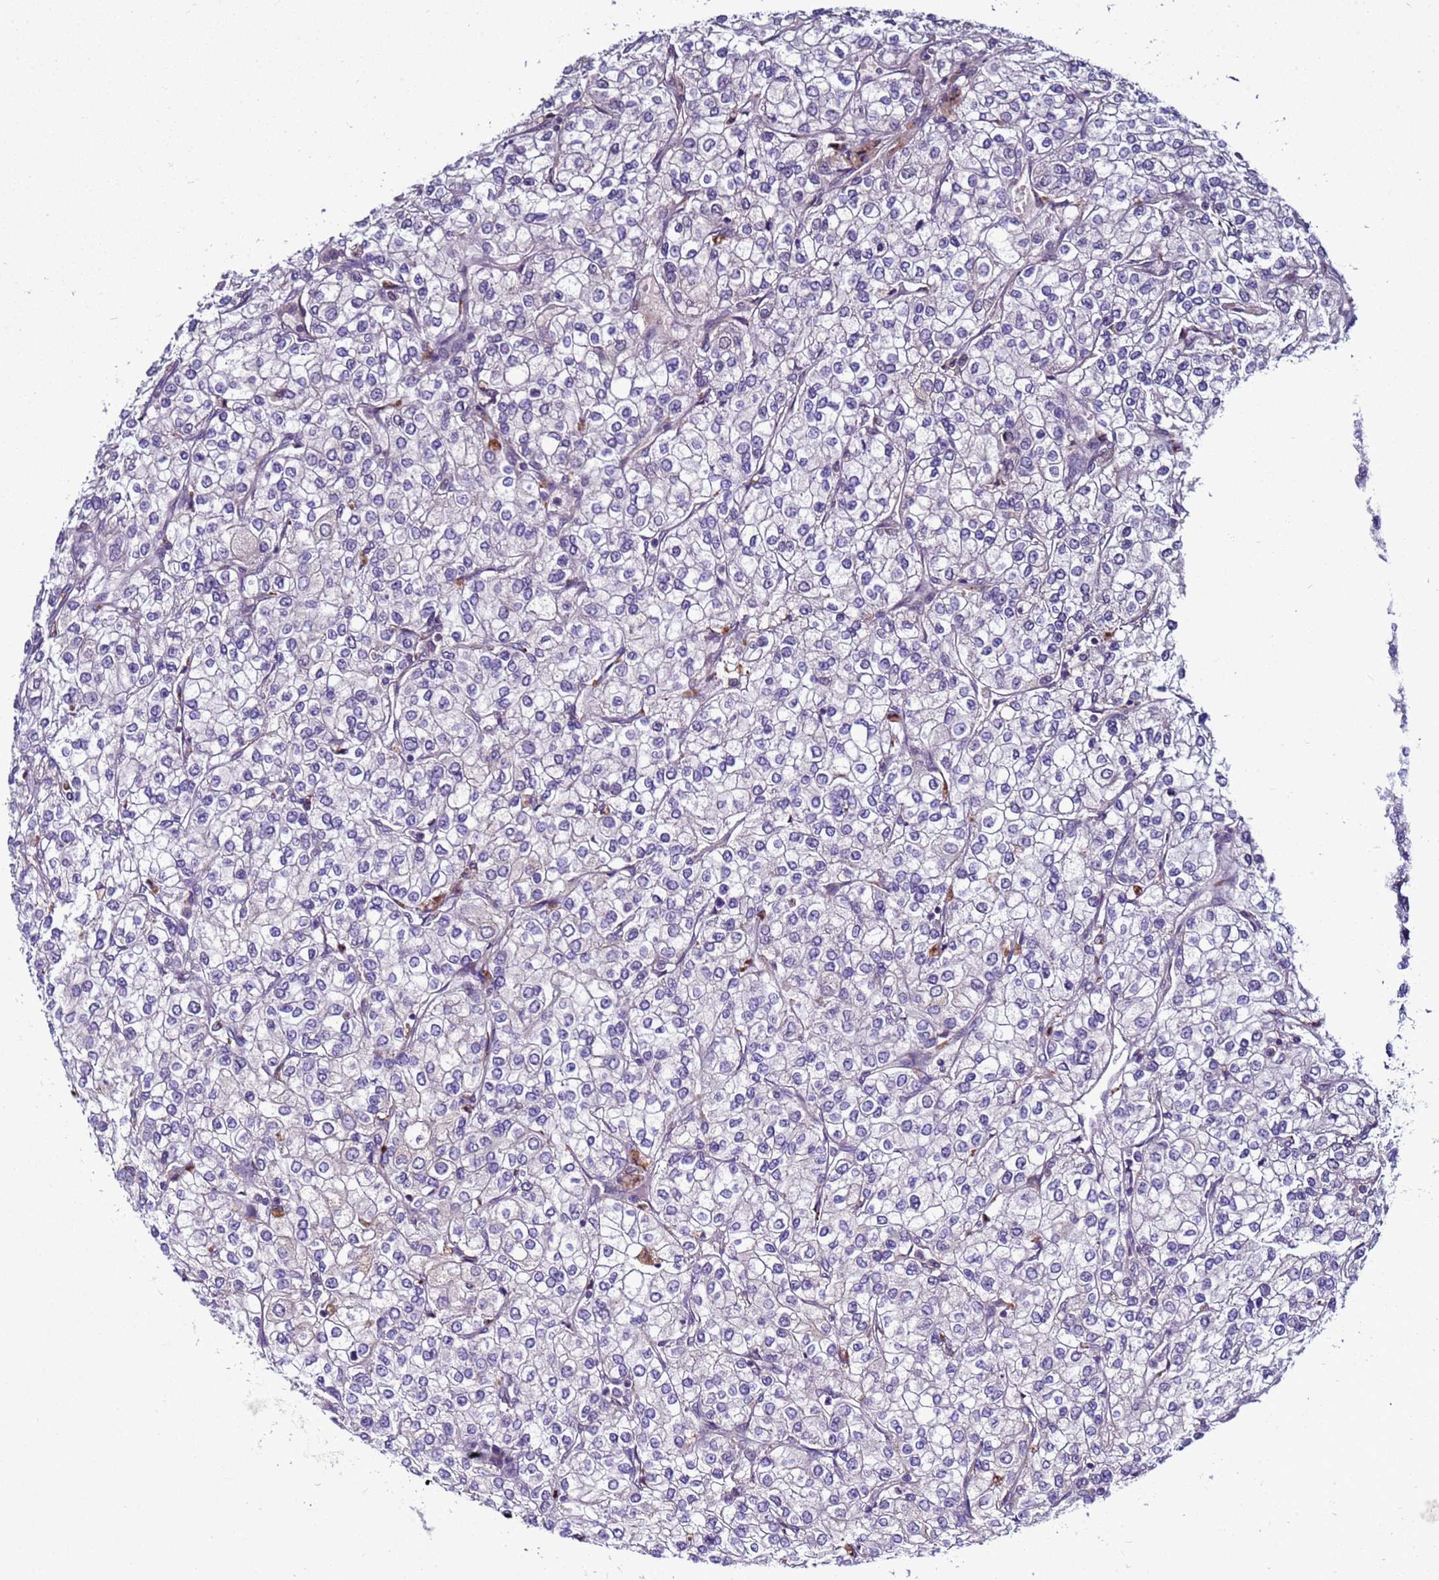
{"staining": {"intensity": "negative", "quantity": "none", "location": "none"}, "tissue": "renal cancer", "cell_type": "Tumor cells", "image_type": "cancer", "snomed": [{"axis": "morphology", "description": "Adenocarcinoma, NOS"}, {"axis": "topography", "description": "Kidney"}], "caption": "Immunohistochemical staining of human renal cancer (adenocarcinoma) displays no significant positivity in tumor cells. The staining is performed using DAB (3,3'-diaminobenzidine) brown chromogen with nuclei counter-stained in using hematoxylin.", "gene": "NAT2", "patient": {"sex": "male", "age": 80}}